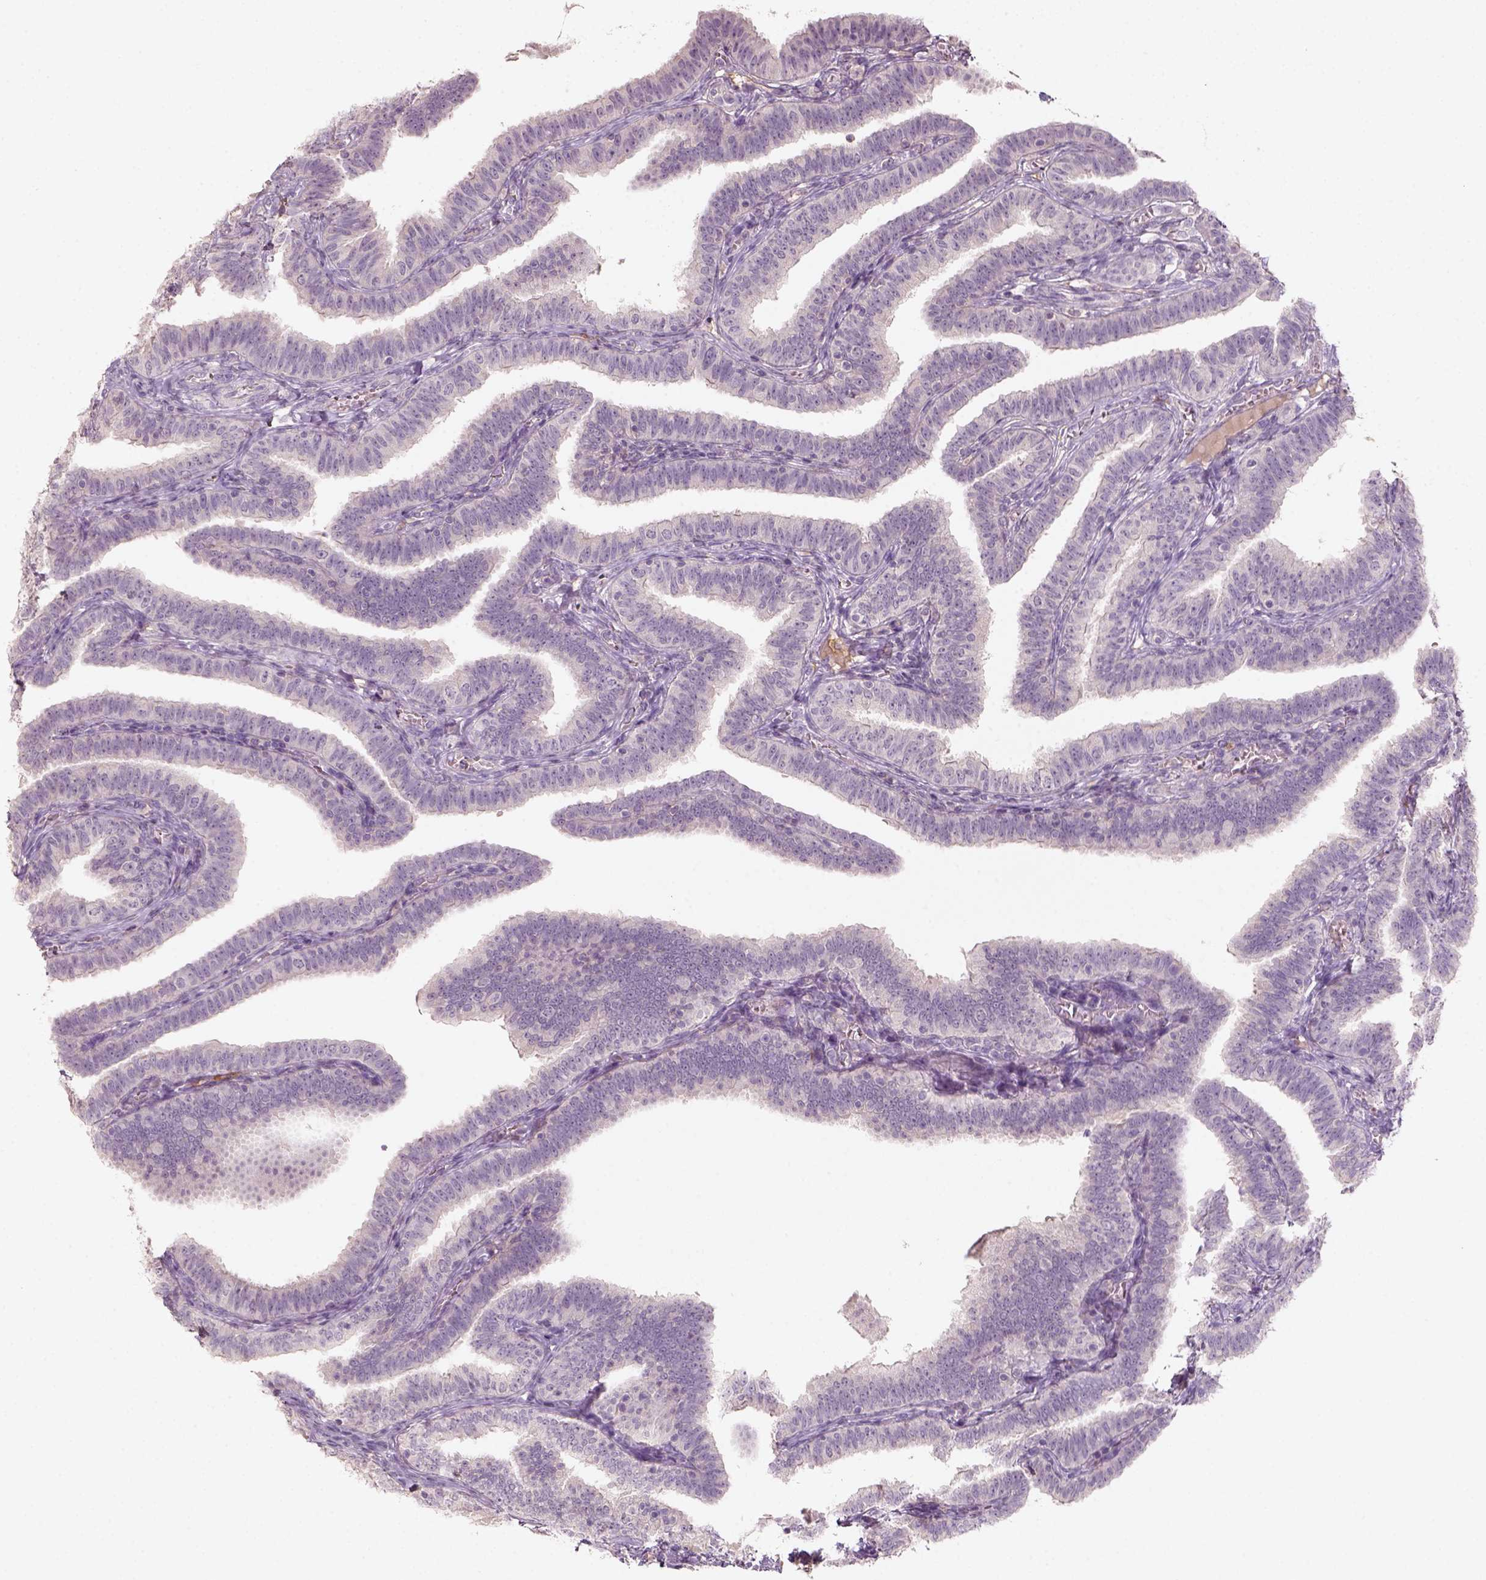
{"staining": {"intensity": "negative", "quantity": "none", "location": "none"}, "tissue": "fallopian tube", "cell_type": "Glandular cells", "image_type": "normal", "snomed": [{"axis": "morphology", "description": "Normal tissue, NOS"}, {"axis": "topography", "description": "Fallopian tube"}], "caption": "High magnification brightfield microscopy of unremarkable fallopian tube stained with DAB (3,3'-diaminobenzidine) (brown) and counterstained with hematoxylin (blue): glandular cells show no significant staining. (DAB (3,3'-diaminobenzidine) immunohistochemistry (IHC) with hematoxylin counter stain).", "gene": "AQP9", "patient": {"sex": "female", "age": 25}}